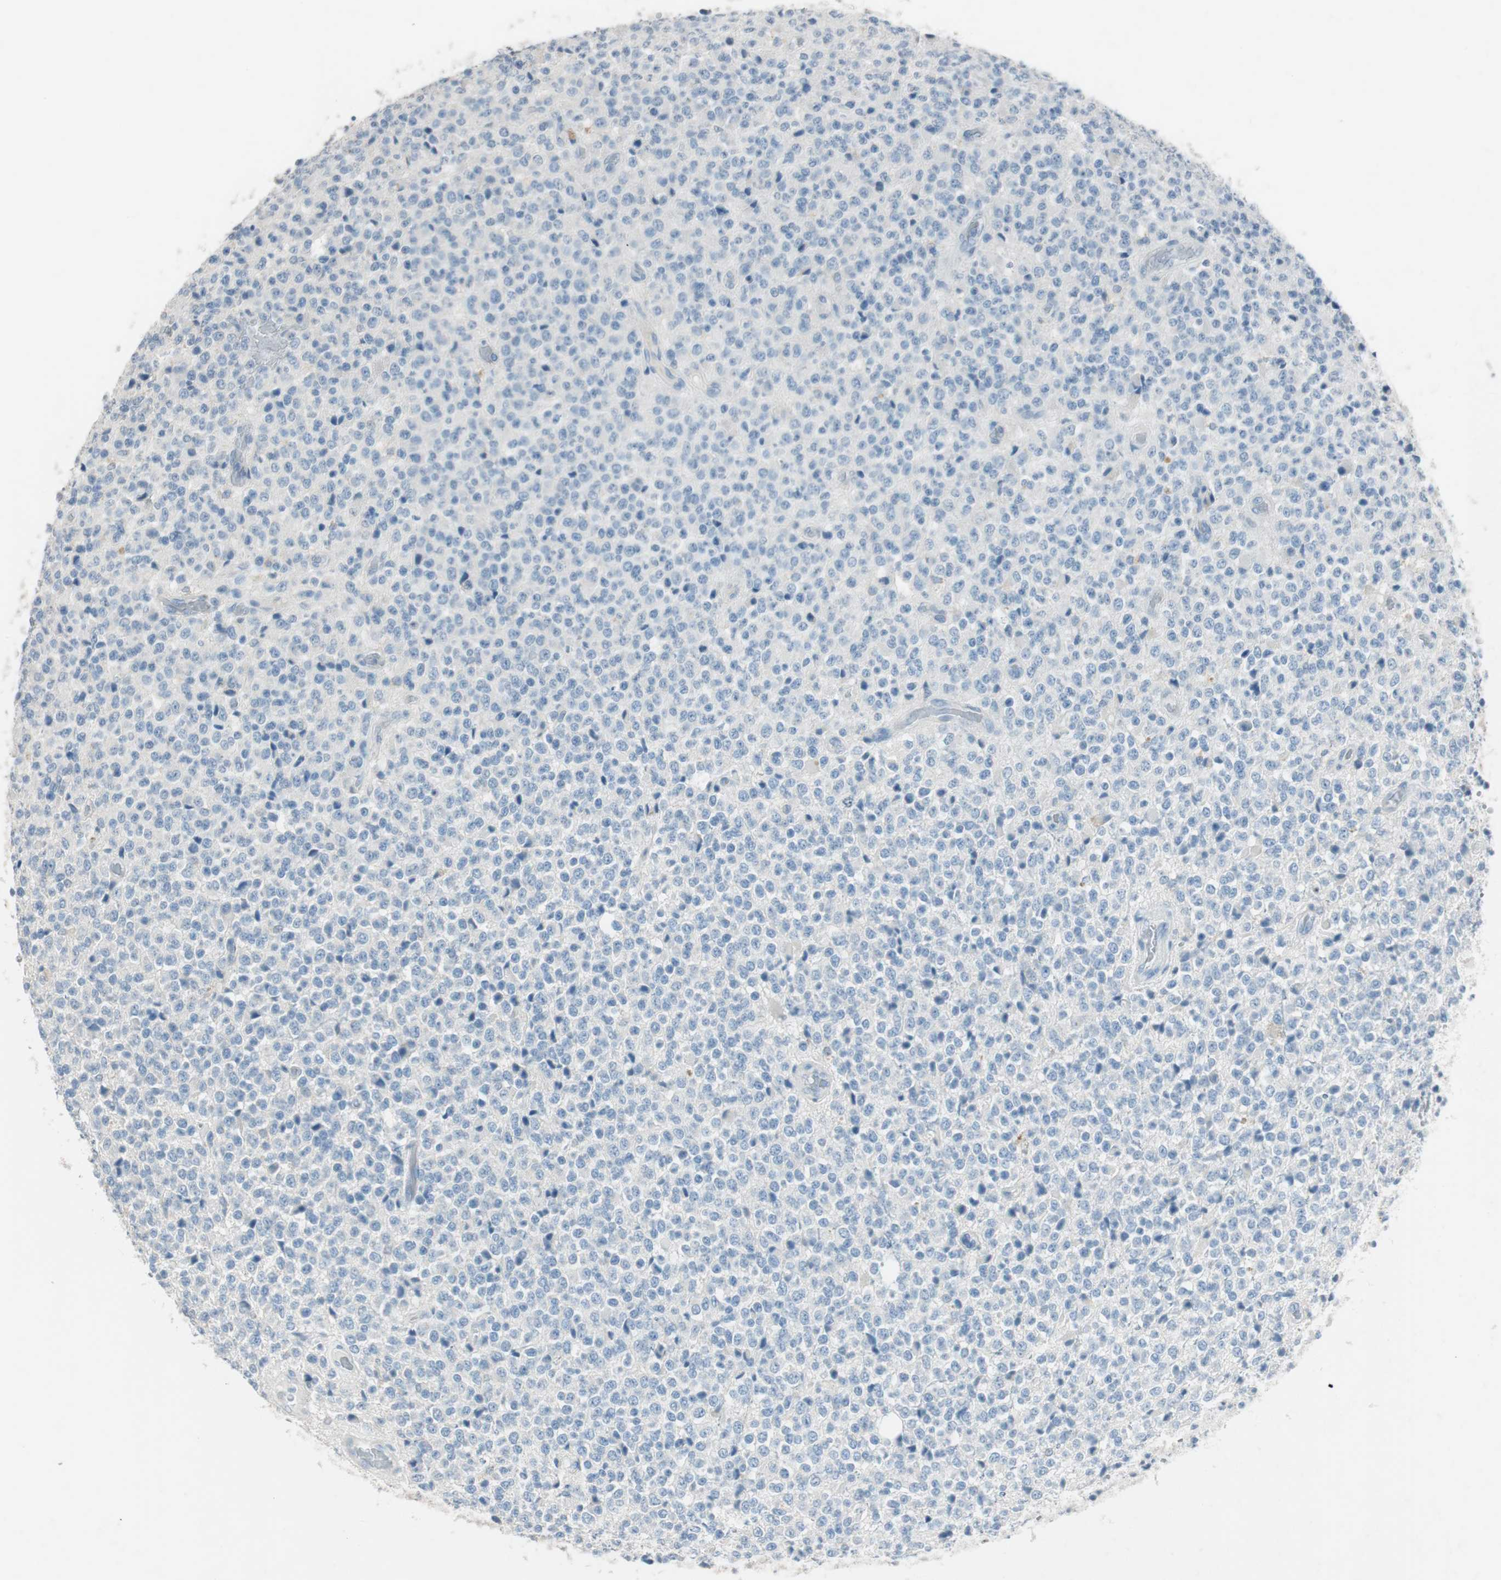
{"staining": {"intensity": "negative", "quantity": "none", "location": "none"}, "tissue": "glioma", "cell_type": "Tumor cells", "image_type": "cancer", "snomed": [{"axis": "morphology", "description": "Glioma, malignant, High grade"}, {"axis": "topography", "description": "pancreas cauda"}], "caption": "Immunohistochemical staining of glioma shows no significant expression in tumor cells.", "gene": "KHK", "patient": {"sex": "male", "age": 60}}